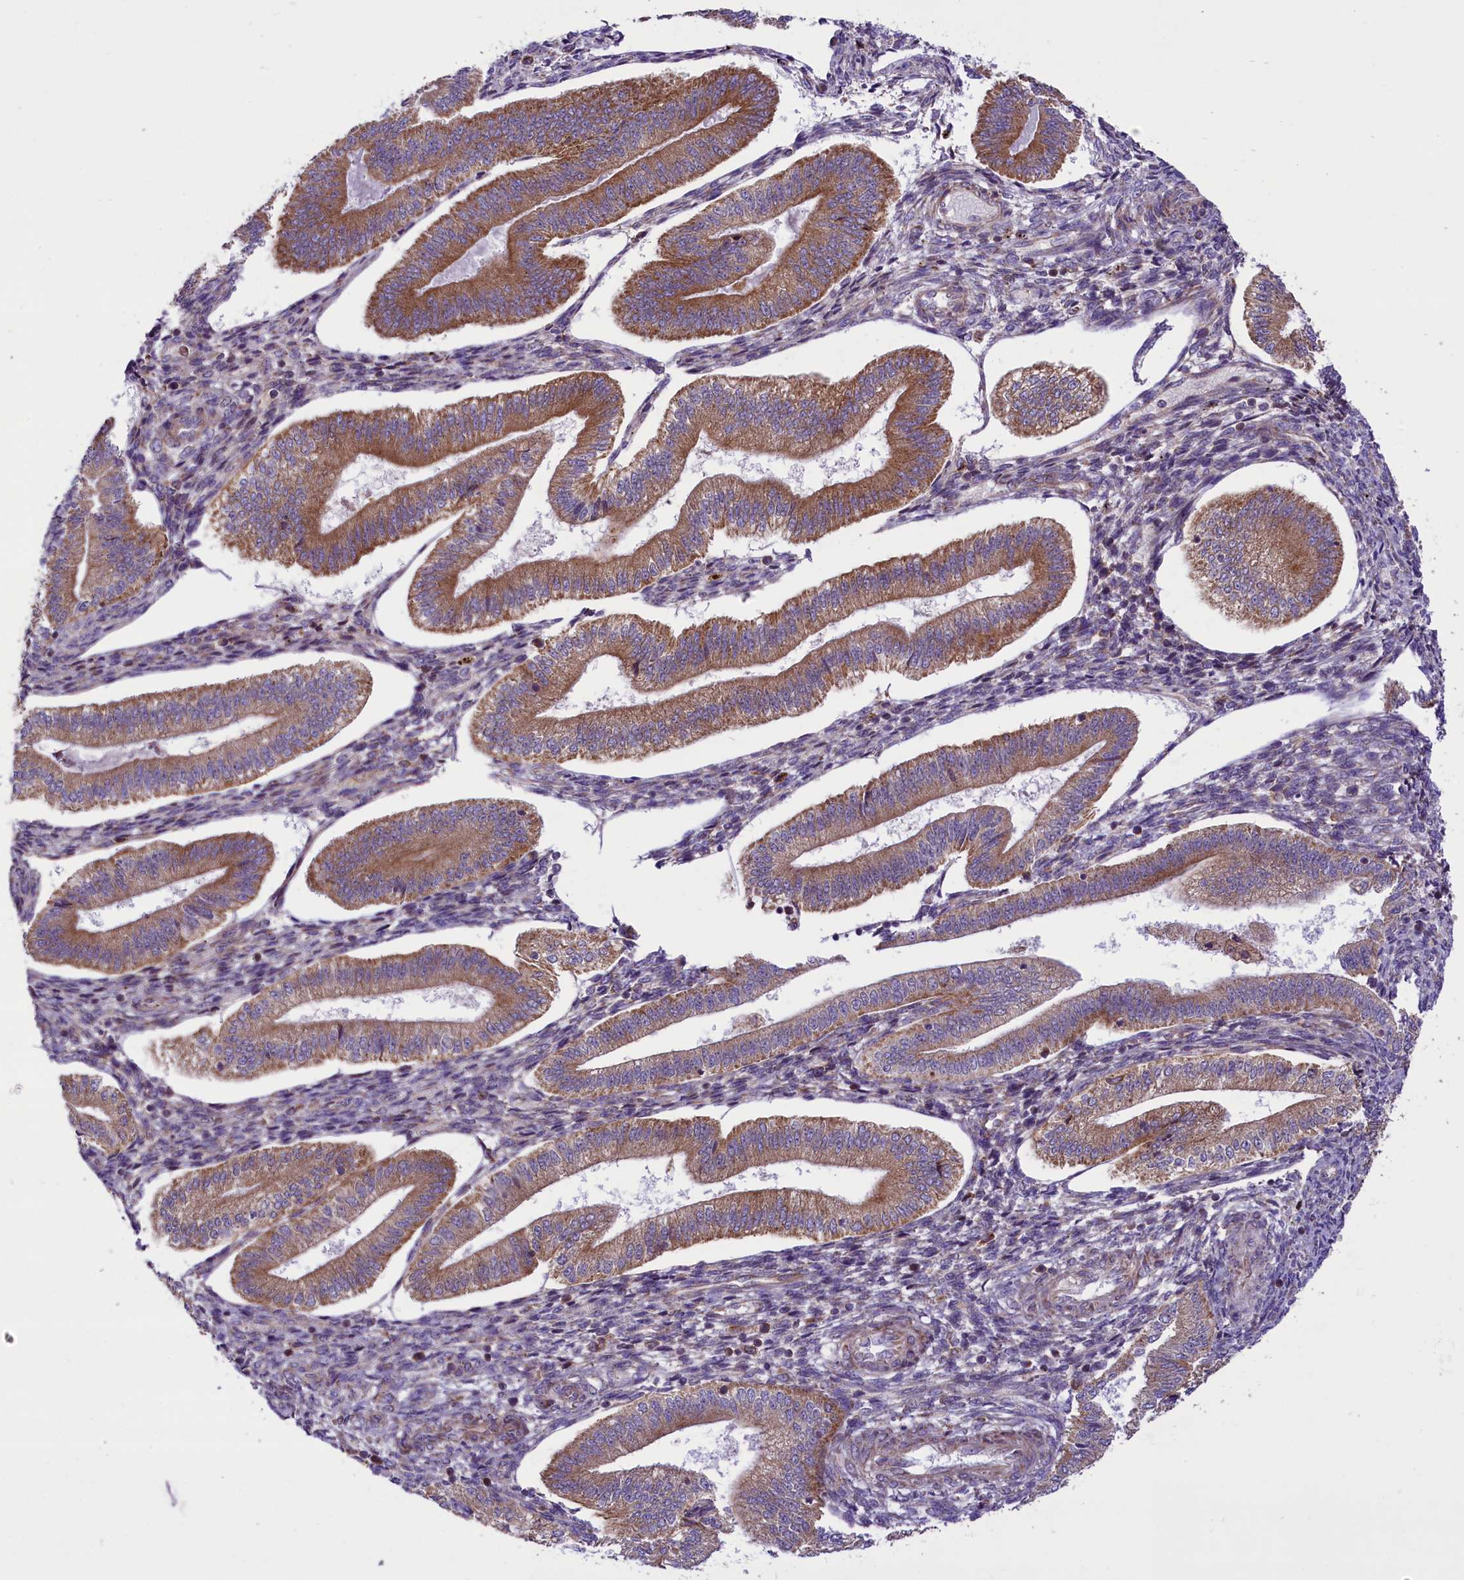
{"staining": {"intensity": "negative", "quantity": "none", "location": "none"}, "tissue": "endometrium", "cell_type": "Cells in endometrial stroma", "image_type": "normal", "snomed": [{"axis": "morphology", "description": "Normal tissue, NOS"}, {"axis": "topography", "description": "Endometrium"}], "caption": "Human endometrium stained for a protein using immunohistochemistry (IHC) displays no staining in cells in endometrial stroma.", "gene": "PTPRU", "patient": {"sex": "female", "age": 34}}